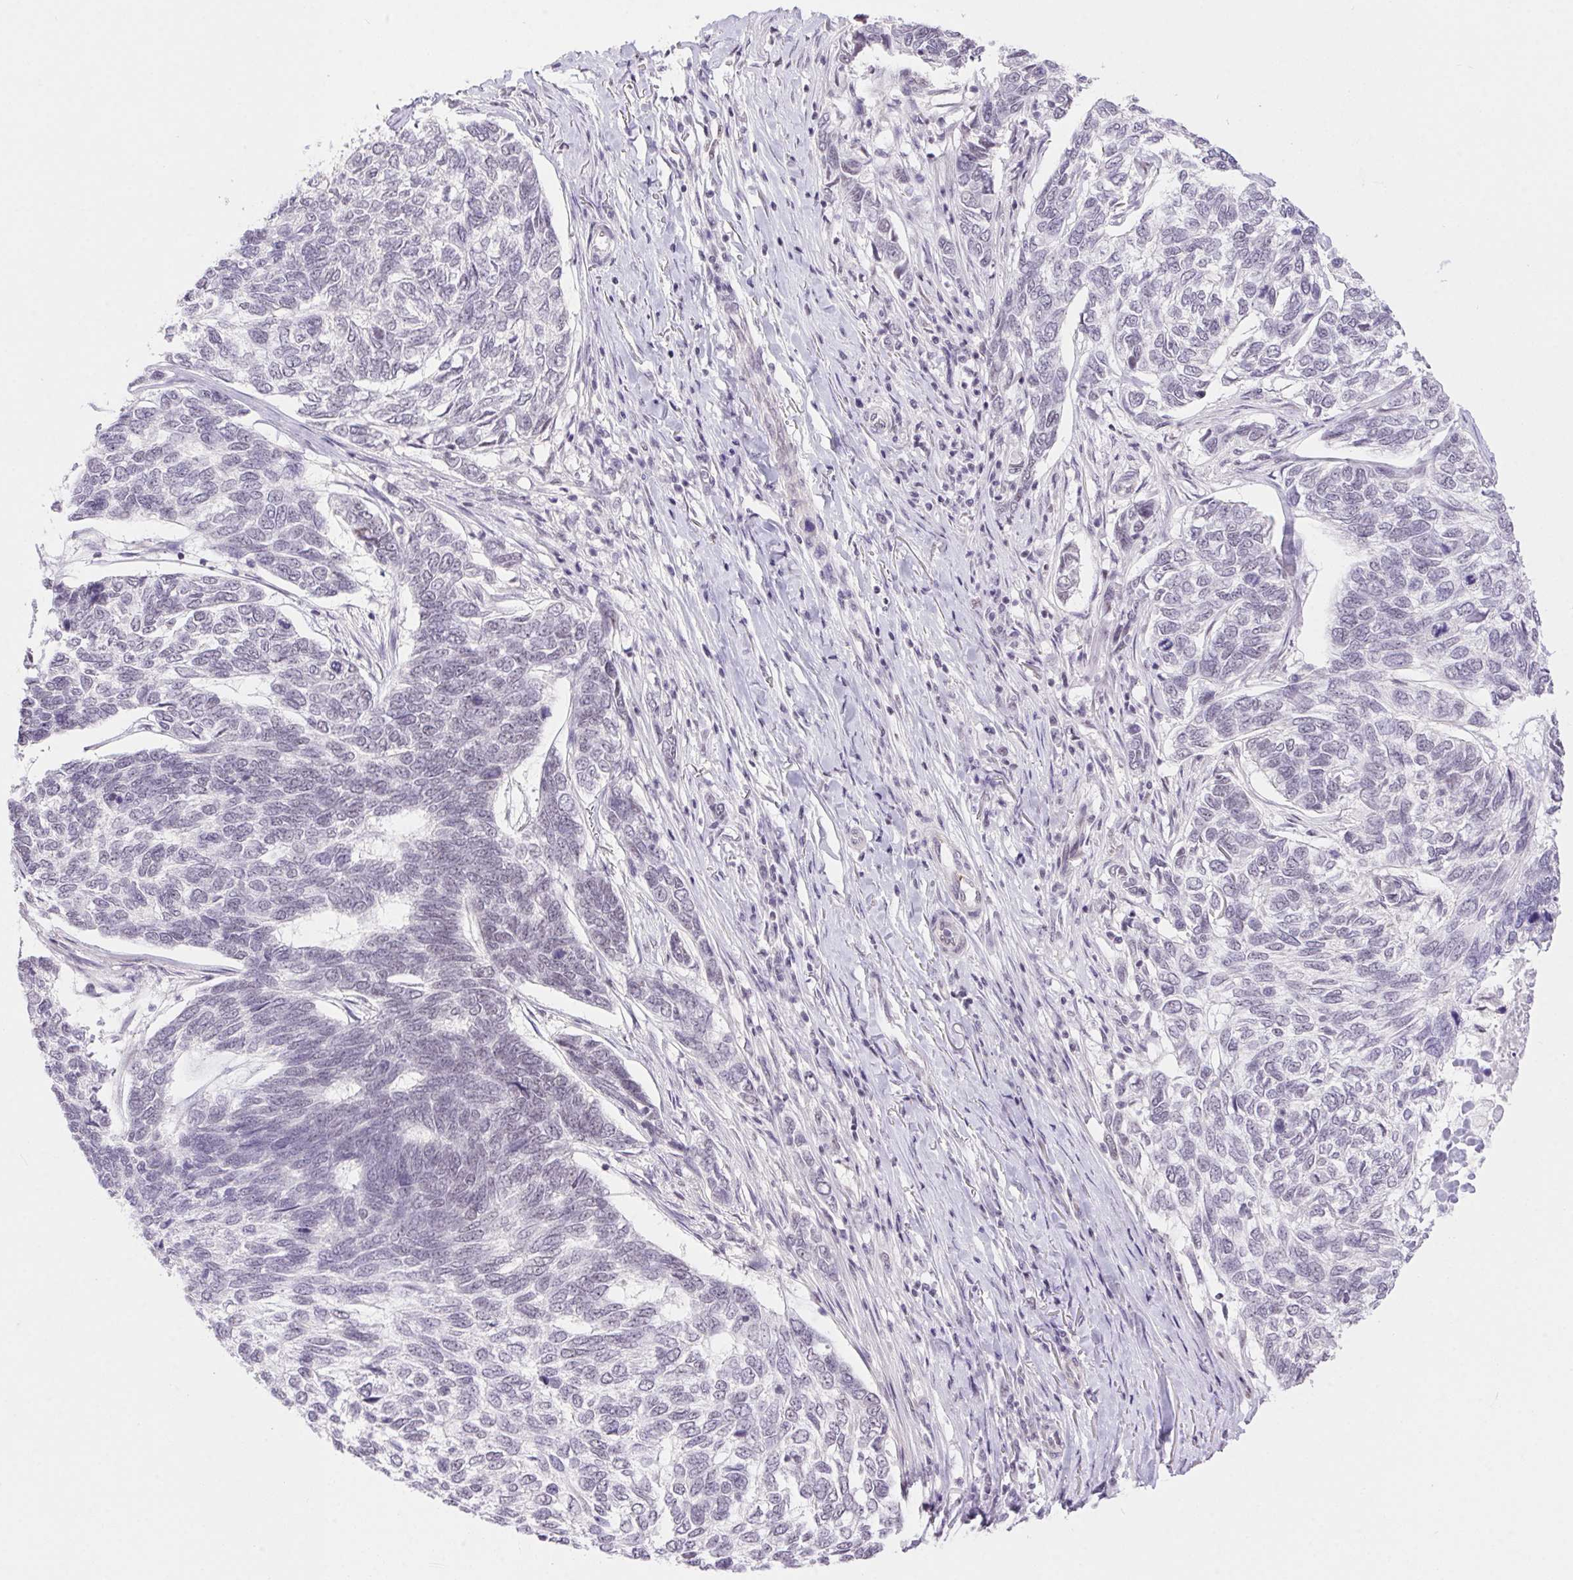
{"staining": {"intensity": "negative", "quantity": "none", "location": "none"}, "tissue": "skin cancer", "cell_type": "Tumor cells", "image_type": "cancer", "snomed": [{"axis": "morphology", "description": "Basal cell carcinoma"}, {"axis": "topography", "description": "Skin"}], "caption": "Immunohistochemical staining of human skin cancer exhibits no significant staining in tumor cells. (DAB immunohistochemistry visualized using brightfield microscopy, high magnification).", "gene": "DDX17", "patient": {"sex": "female", "age": 65}}